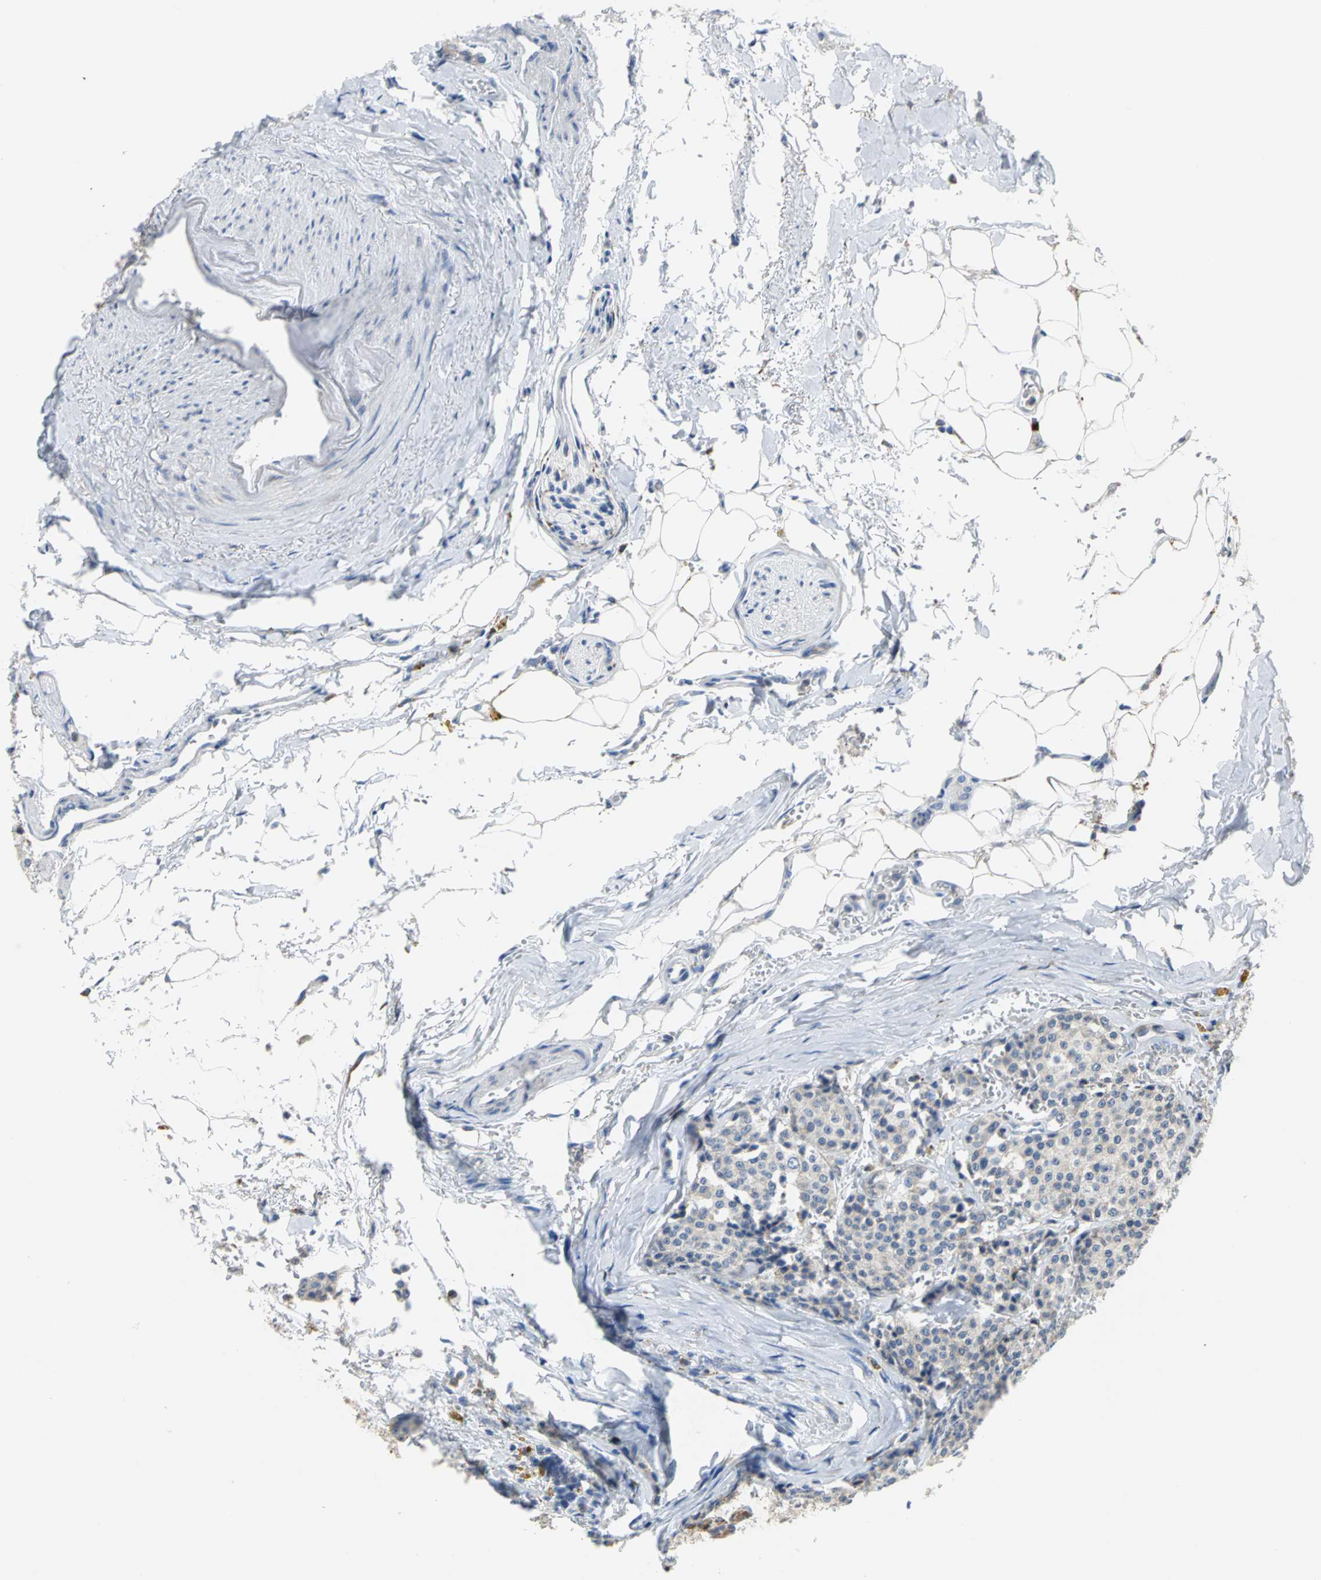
{"staining": {"intensity": "weak", "quantity": ">75%", "location": "cytoplasmic/membranous"}, "tissue": "carcinoid", "cell_type": "Tumor cells", "image_type": "cancer", "snomed": [{"axis": "morphology", "description": "Carcinoid, malignant, NOS"}, {"axis": "topography", "description": "Colon"}], "caption": "A histopathology image of malignant carcinoid stained for a protein demonstrates weak cytoplasmic/membranous brown staining in tumor cells.", "gene": "SDF2L1", "patient": {"sex": "female", "age": 61}}